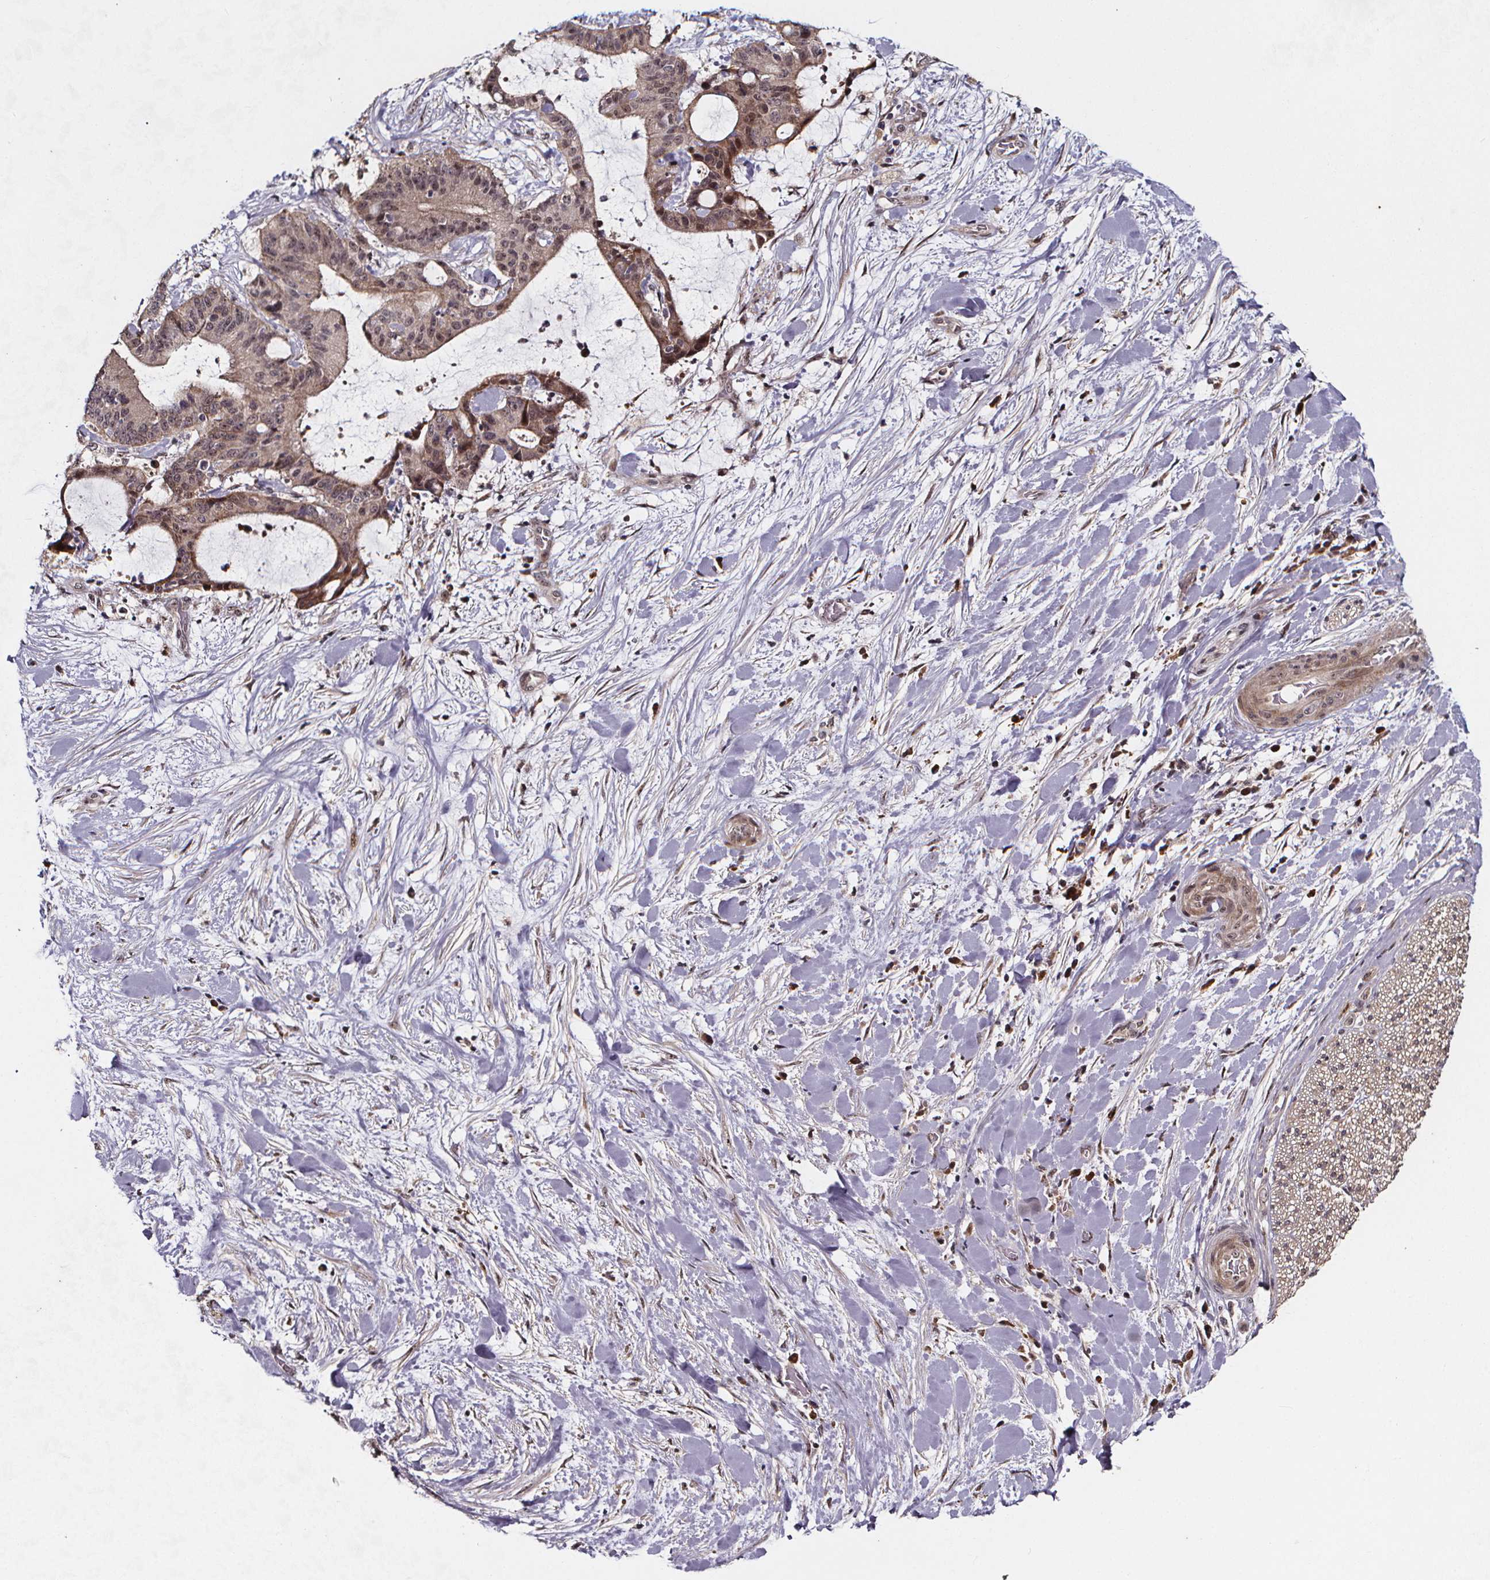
{"staining": {"intensity": "weak", "quantity": ">75%", "location": "cytoplasmic/membranous,nuclear"}, "tissue": "liver cancer", "cell_type": "Tumor cells", "image_type": "cancer", "snomed": [{"axis": "morphology", "description": "Cholangiocarcinoma"}, {"axis": "topography", "description": "Liver"}], "caption": "Liver cholangiocarcinoma stained with immunohistochemistry (IHC) reveals weak cytoplasmic/membranous and nuclear positivity in approximately >75% of tumor cells. (Brightfield microscopy of DAB IHC at high magnification).", "gene": "DDIT3", "patient": {"sex": "female", "age": 73}}